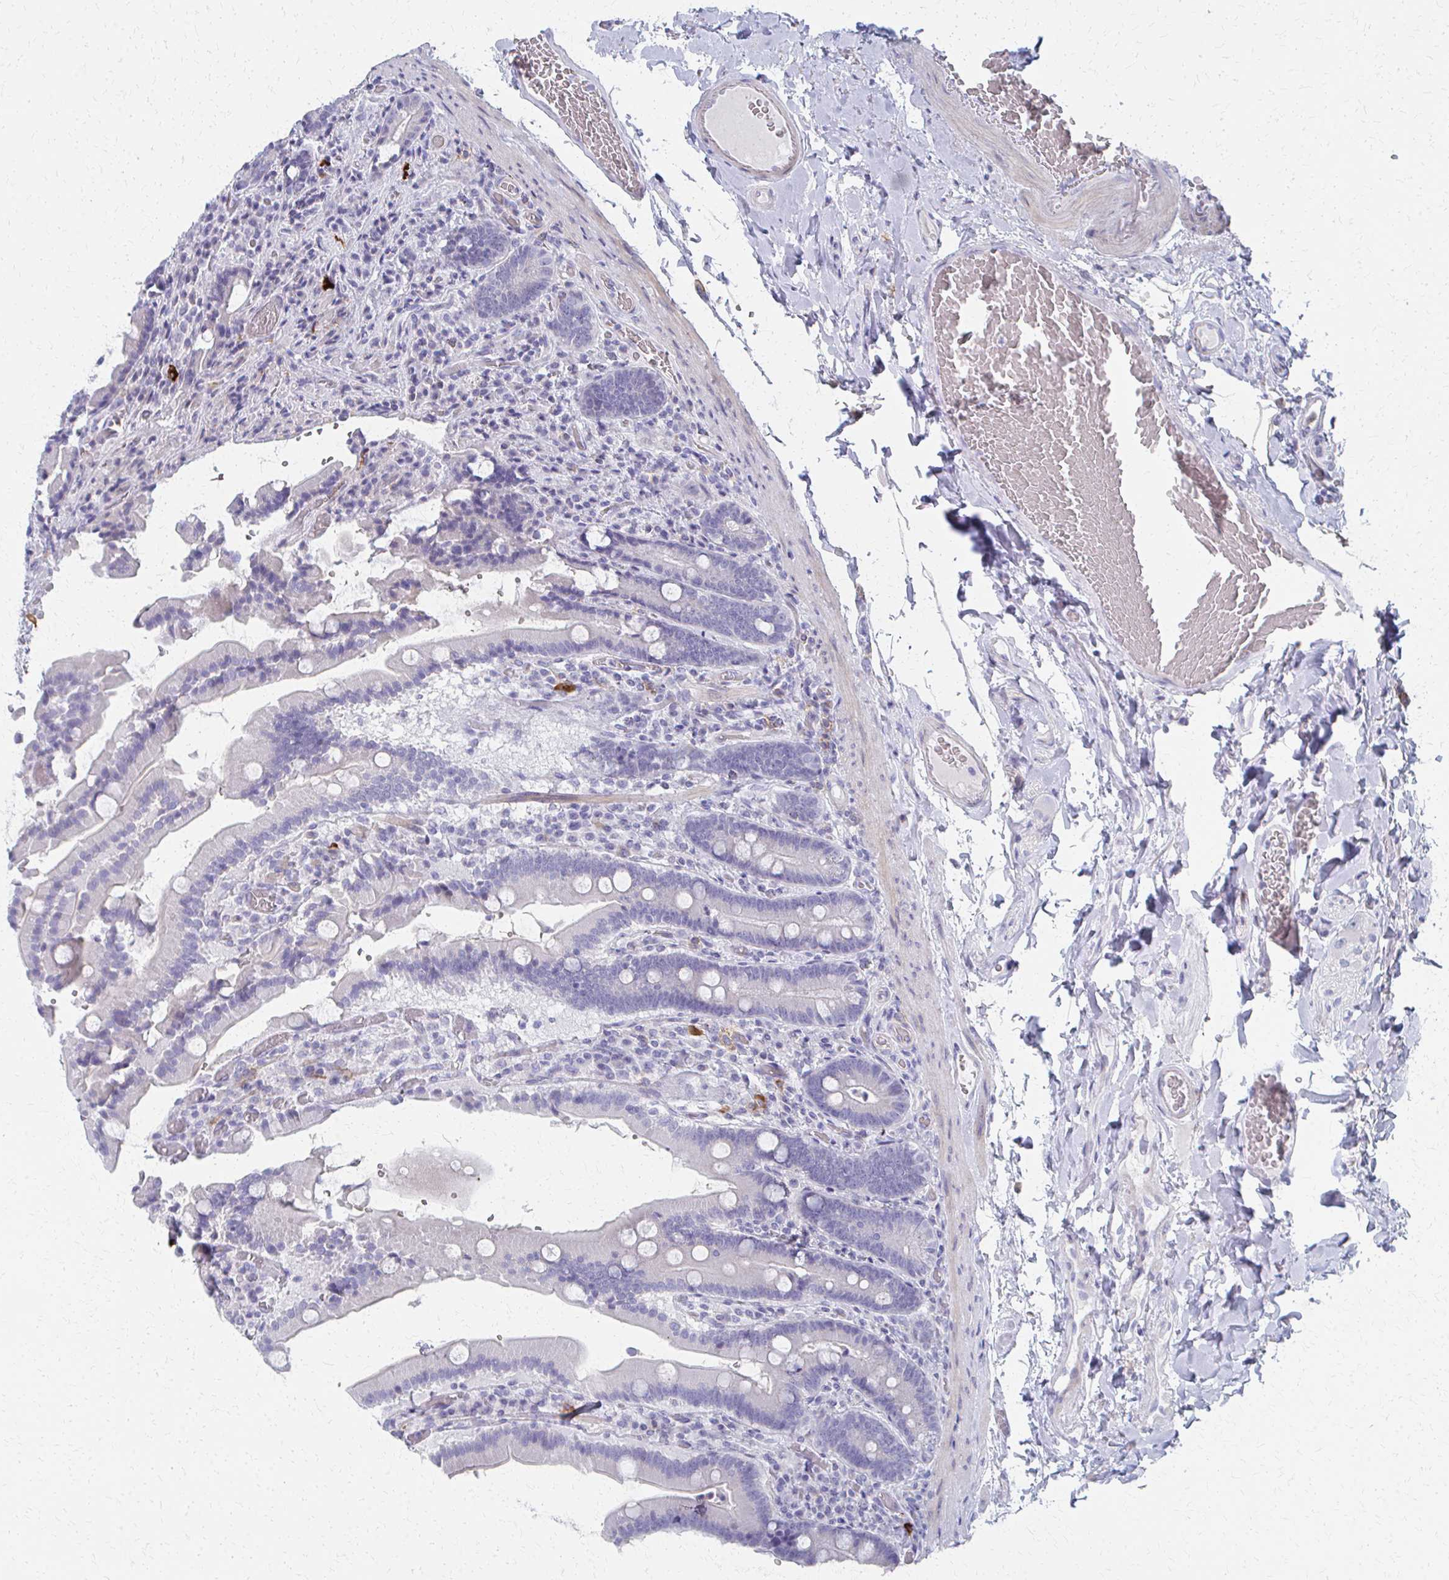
{"staining": {"intensity": "negative", "quantity": "none", "location": "none"}, "tissue": "duodenum", "cell_type": "Glandular cells", "image_type": "normal", "snomed": [{"axis": "morphology", "description": "Normal tissue, NOS"}, {"axis": "topography", "description": "Duodenum"}], "caption": "Immunohistochemical staining of unremarkable human duodenum exhibits no significant positivity in glandular cells. The staining is performed using DAB (3,3'-diaminobenzidine) brown chromogen with nuclei counter-stained in using hematoxylin.", "gene": "MS4A2", "patient": {"sex": "female", "age": 62}}